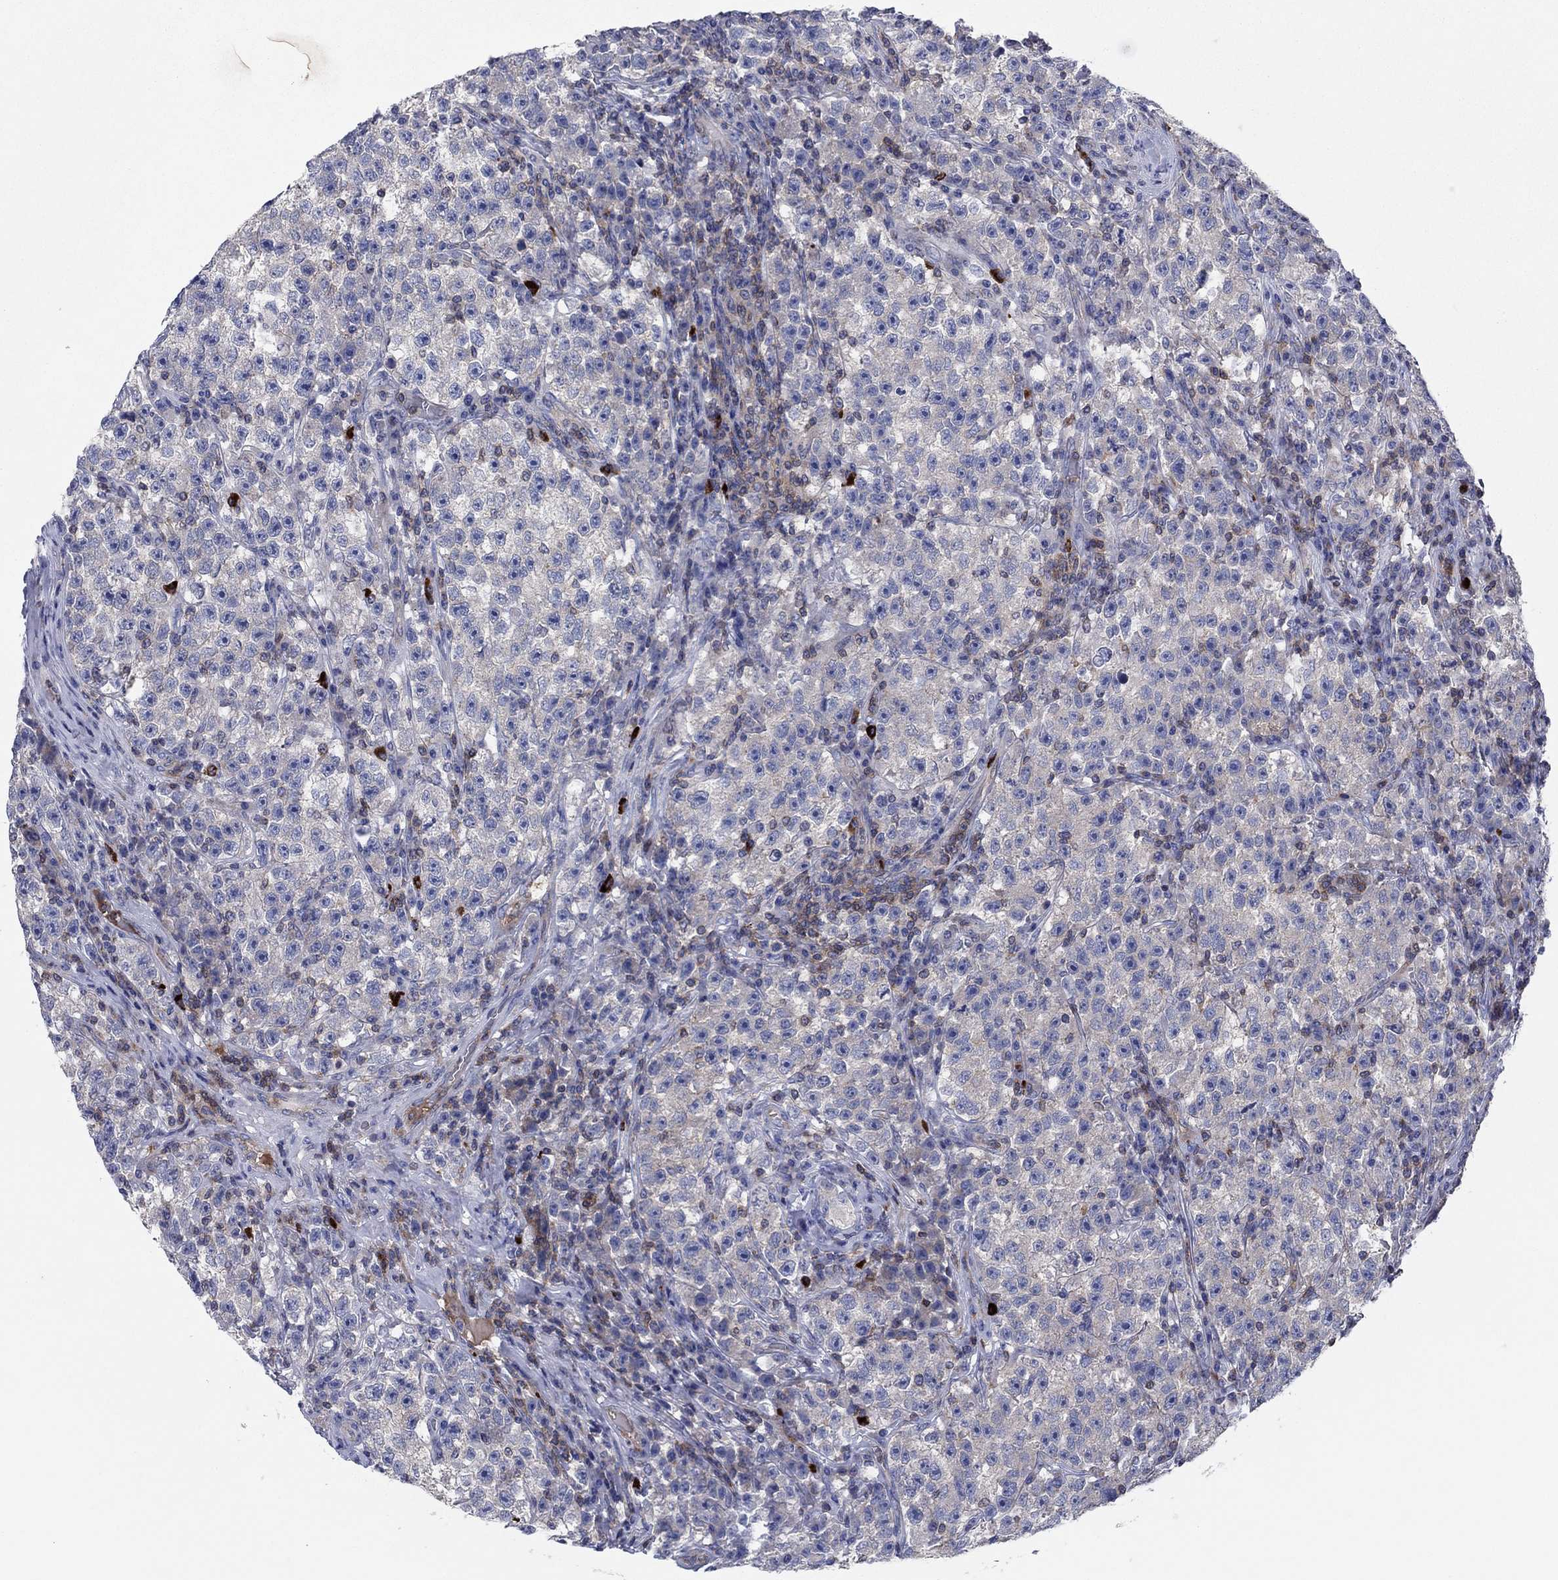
{"staining": {"intensity": "negative", "quantity": "none", "location": "none"}, "tissue": "testis cancer", "cell_type": "Tumor cells", "image_type": "cancer", "snomed": [{"axis": "morphology", "description": "Seminoma, NOS"}, {"axis": "topography", "description": "Testis"}], "caption": "This is a image of immunohistochemistry staining of testis cancer, which shows no staining in tumor cells.", "gene": "PVR", "patient": {"sex": "male", "age": 22}}